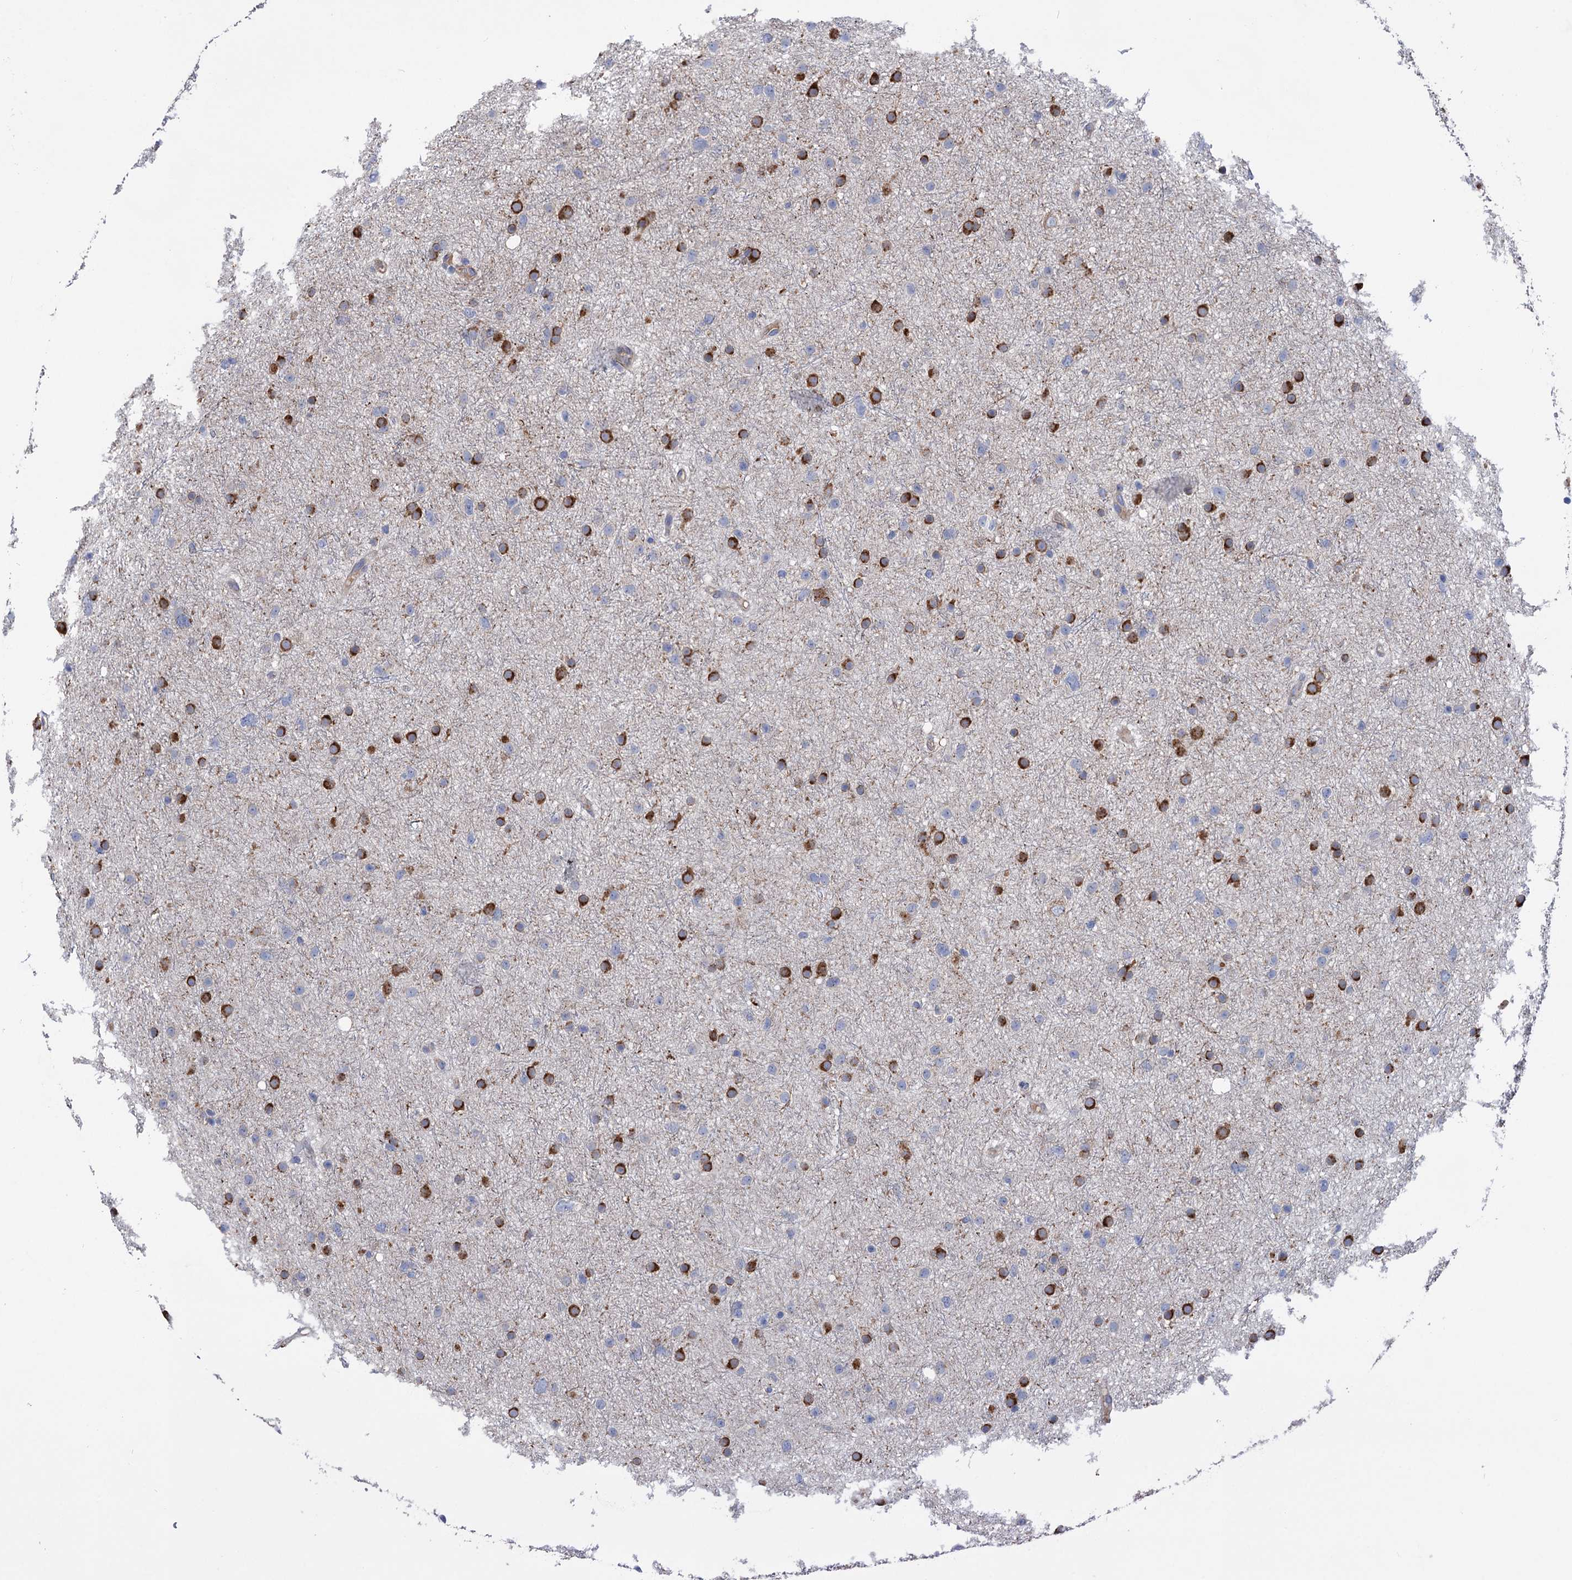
{"staining": {"intensity": "strong", "quantity": "25%-75%", "location": "cytoplasmic/membranous"}, "tissue": "glioma", "cell_type": "Tumor cells", "image_type": "cancer", "snomed": [{"axis": "morphology", "description": "Glioma, malignant, Low grade"}, {"axis": "topography", "description": "Cerebral cortex"}], "caption": "Malignant glioma (low-grade) tissue demonstrates strong cytoplasmic/membranous expression in approximately 25%-75% of tumor cells (DAB = brown stain, brightfield microscopy at high magnification).", "gene": "BBS4", "patient": {"sex": "female", "age": 39}}